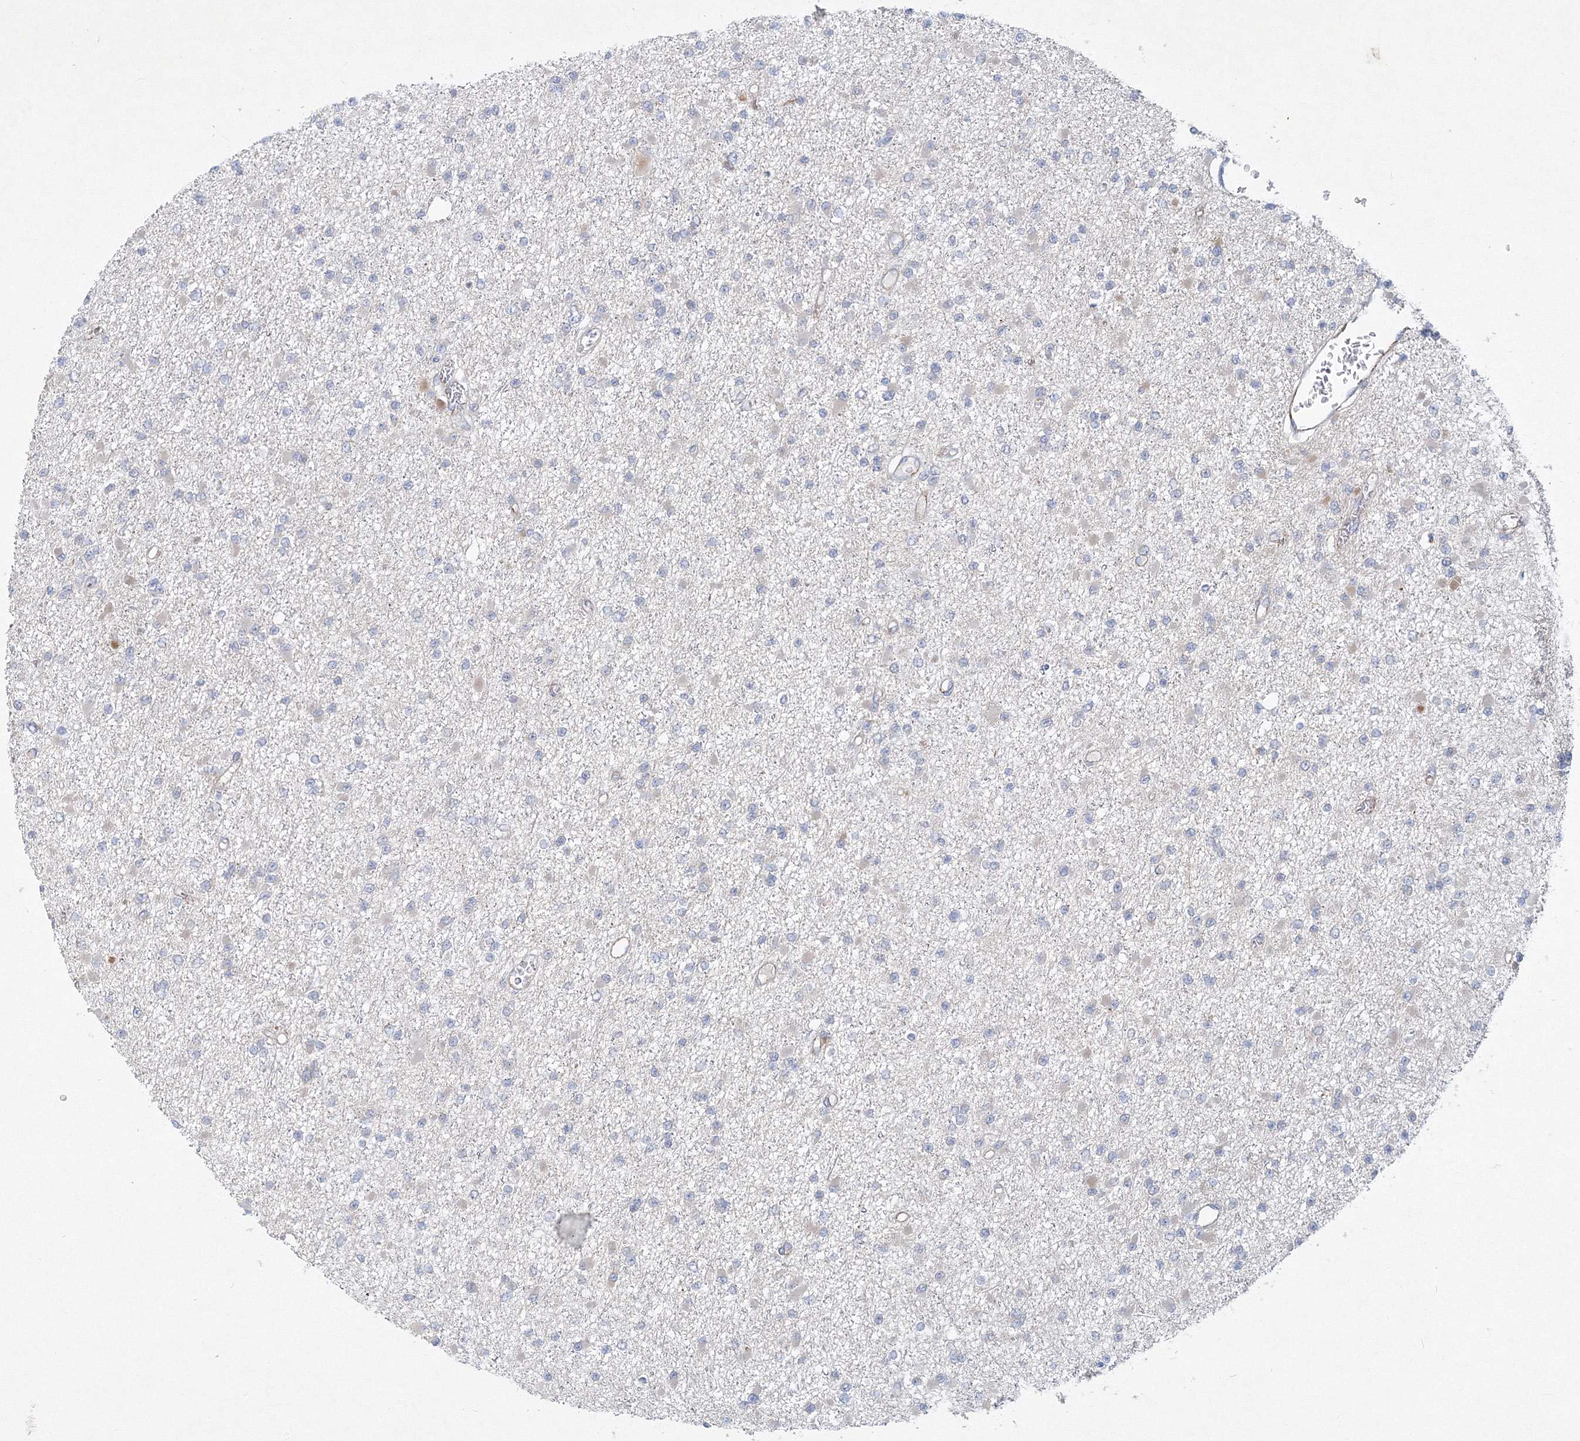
{"staining": {"intensity": "negative", "quantity": "none", "location": "none"}, "tissue": "glioma", "cell_type": "Tumor cells", "image_type": "cancer", "snomed": [{"axis": "morphology", "description": "Glioma, malignant, Low grade"}, {"axis": "topography", "description": "Brain"}], "caption": "Immunohistochemistry (IHC) micrograph of neoplastic tissue: low-grade glioma (malignant) stained with DAB reveals no significant protein staining in tumor cells. Nuclei are stained in blue.", "gene": "WDR49", "patient": {"sex": "female", "age": 22}}